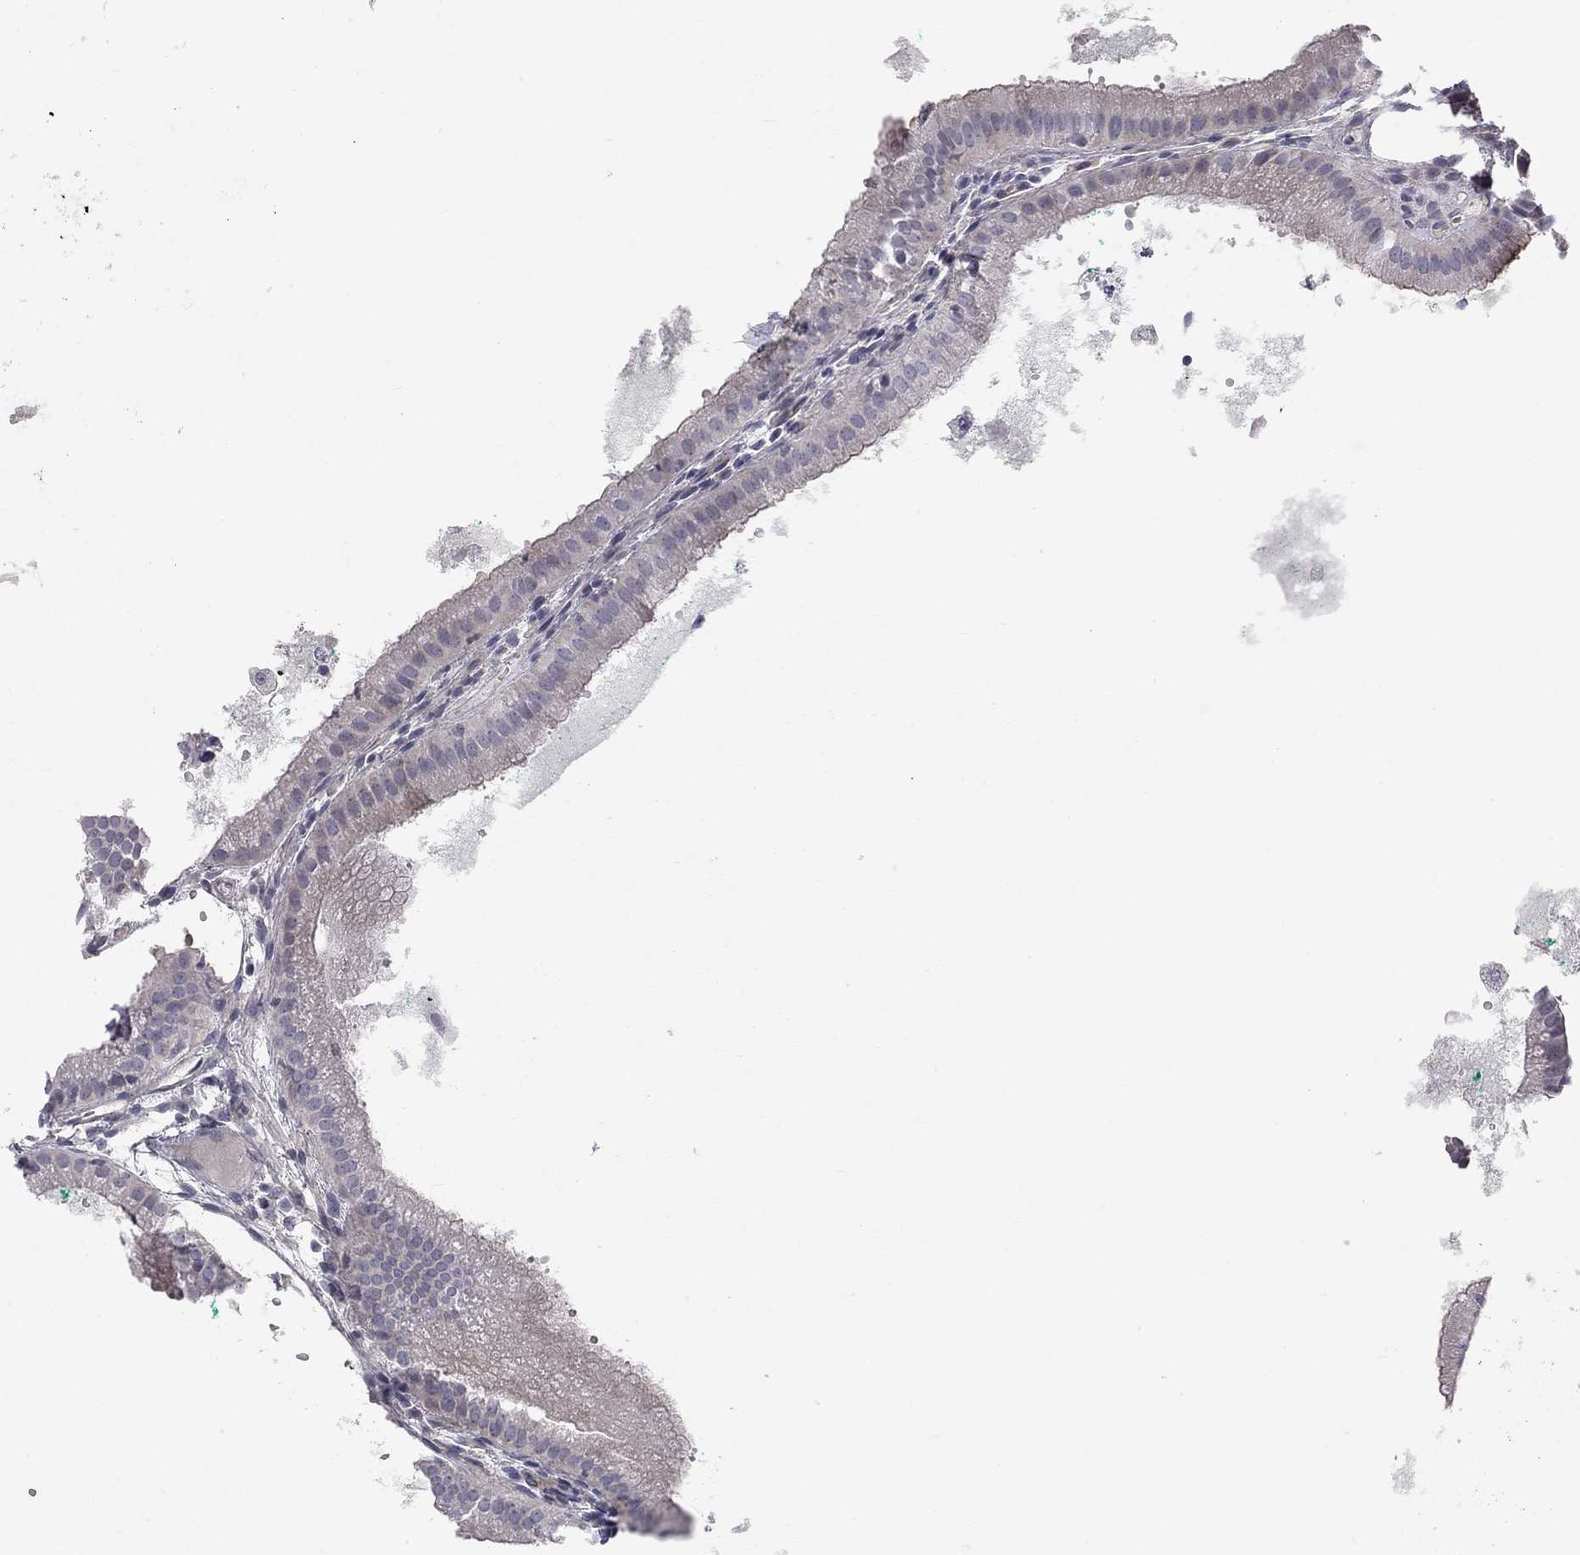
{"staining": {"intensity": "weak", "quantity": "25%-75%", "location": "cytoplasmic/membranous"}, "tissue": "gallbladder", "cell_type": "Glandular cells", "image_type": "normal", "snomed": [{"axis": "morphology", "description": "Normal tissue, NOS"}, {"axis": "topography", "description": "Gallbladder"}], "caption": "Immunohistochemistry (IHC) of unremarkable gallbladder displays low levels of weak cytoplasmic/membranous positivity in approximately 25%-75% of glandular cells.", "gene": "GPRC5B", "patient": {"sex": "male", "age": 67}}